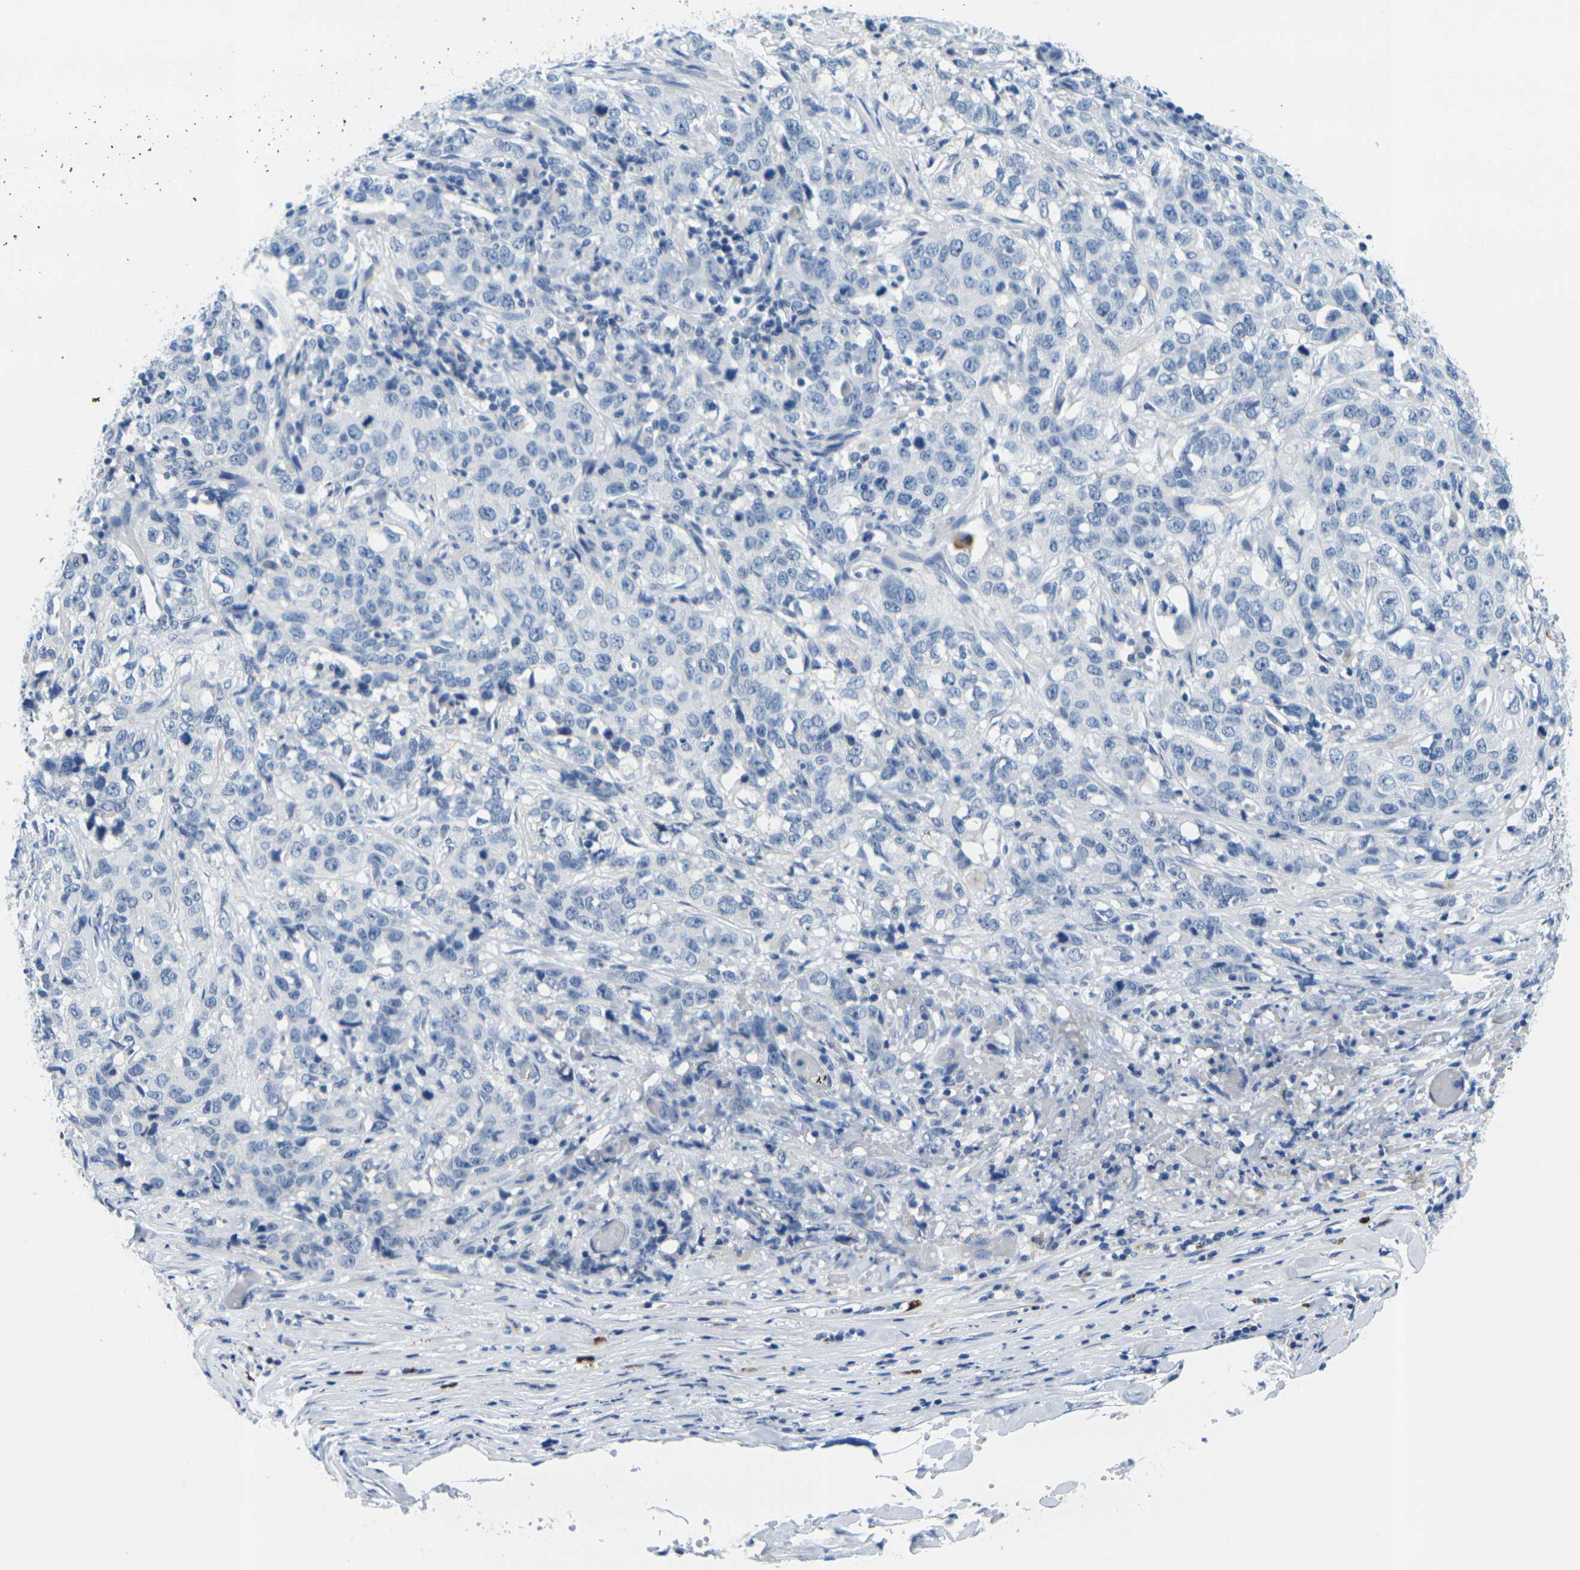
{"staining": {"intensity": "negative", "quantity": "none", "location": "none"}, "tissue": "stomach cancer", "cell_type": "Tumor cells", "image_type": "cancer", "snomed": [{"axis": "morphology", "description": "Adenocarcinoma, NOS"}, {"axis": "topography", "description": "Stomach"}], "caption": "This is an IHC image of stomach cancer (adenocarcinoma). There is no expression in tumor cells.", "gene": "GPR15", "patient": {"sex": "male", "age": 48}}